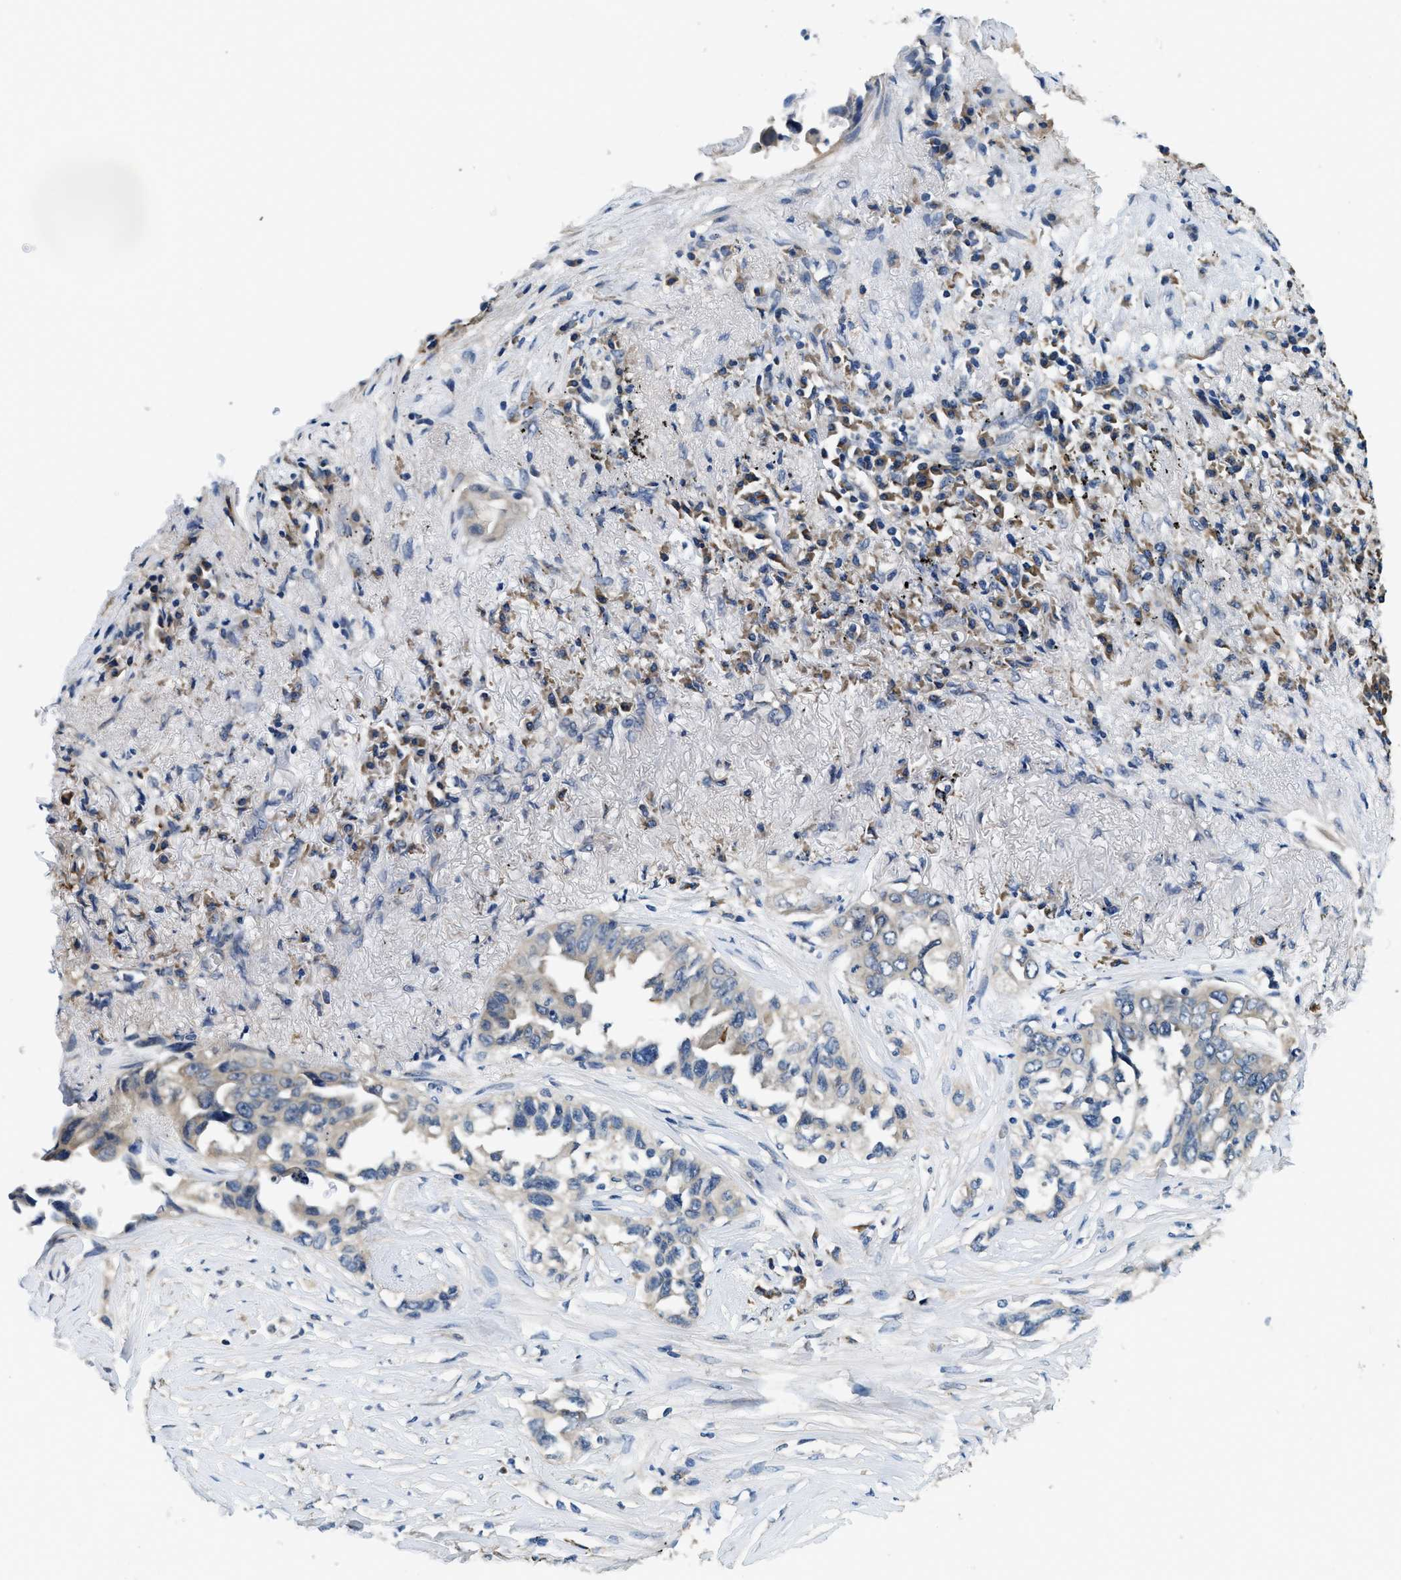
{"staining": {"intensity": "negative", "quantity": "none", "location": "none"}, "tissue": "lung cancer", "cell_type": "Tumor cells", "image_type": "cancer", "snomed": [{"axis": "morphology", "description": "Adenocarcinoma, NOS"}, {"axis": "topography", "description": "Lung"}], "caption": "Tumor cells are negative for protein expression in human lung adenocarcinoma. (DAB (3,3'-diaminobenzidine) immunohistochemistry (IHC), high magnification).", "gene": "ALDH3A2", "patient": {"sex": "female", "age": 51}}